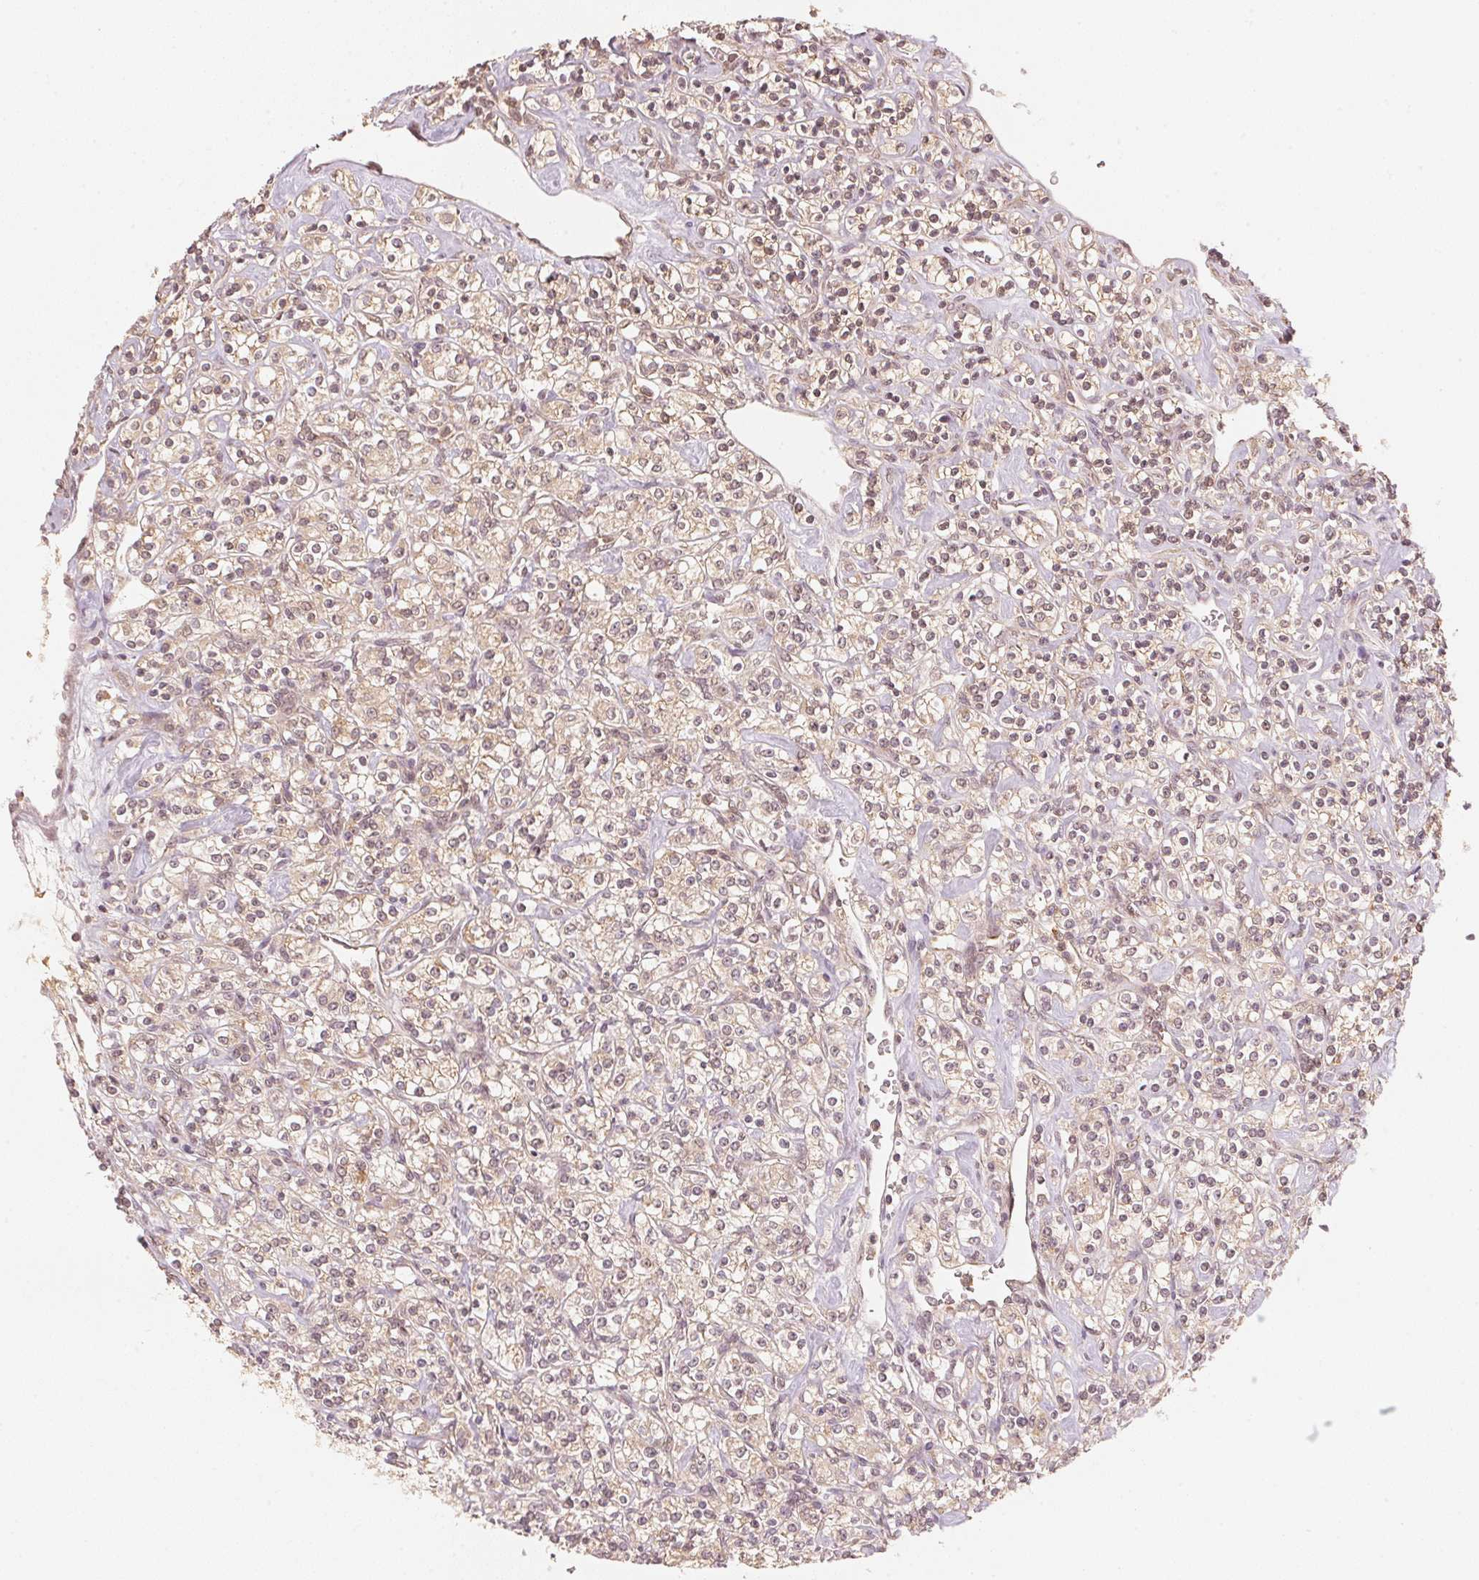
{"staining": {"intensity": "weak", "quantity": ">75%", "location": "cytoplasmic/membranous,nuclear"}, "tissue": "renal cancer", "cell_type": "Tumor cells", "image_type": "cancer", "snomed": [{"axis": "morphology", "description": "Adenocarcinoma, NOS"}, {"axis": "topography", "description": "Kidney"}], "caption": "Tumor cells show low levels of weak cytoplasmic/membranous and nuclear staining in about >75% of cells in human renal cancer.", "gene": "C2orf73", "patient": {"sex": "male", "age": 77}}